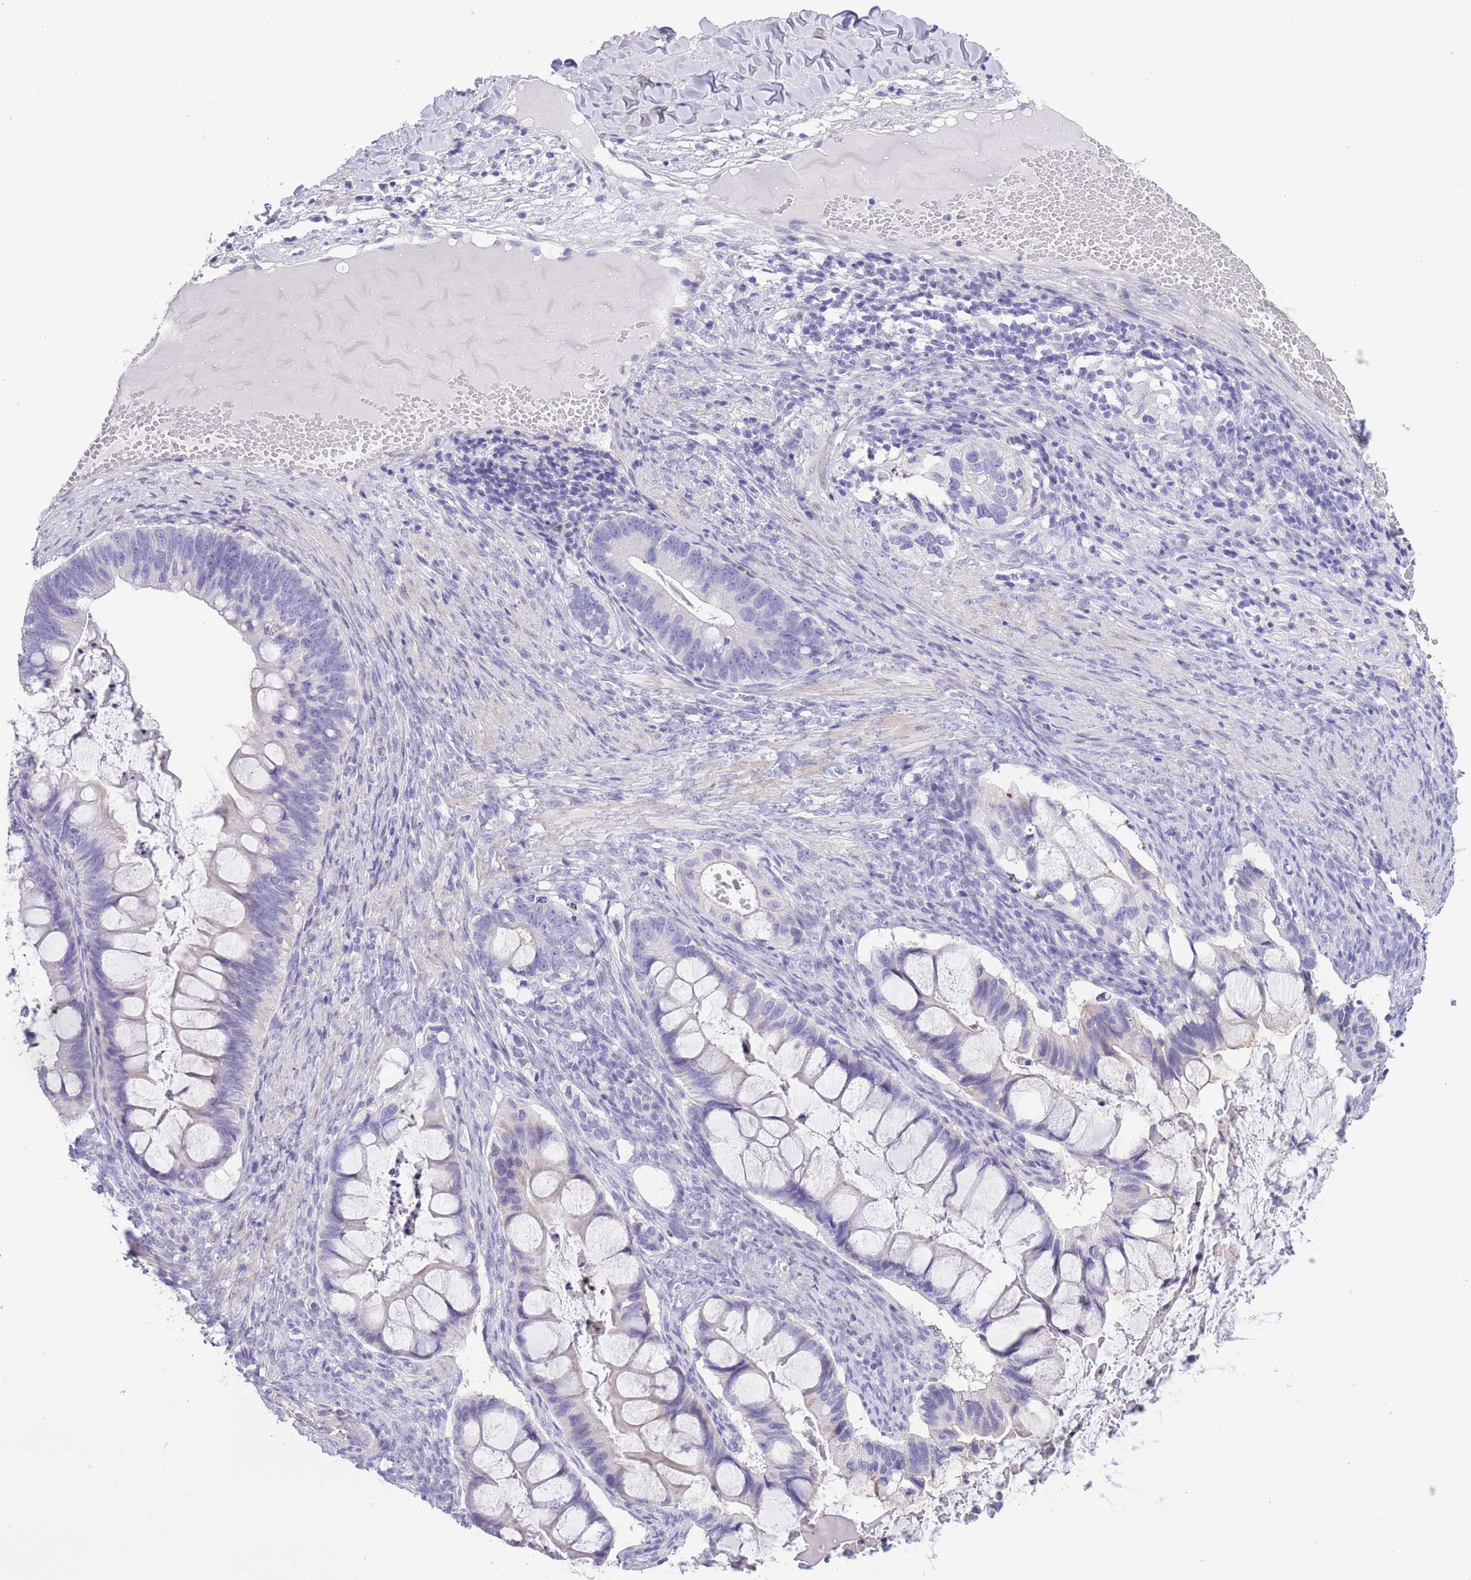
{"staining": {"intensity": "negative", "quantity": "none", "location": "none"}, "tissue": "ovarian cancer", "cell_type": "Tumor cells", "image_type": "cancer", "snomed": [{"axis": "morphology", "description": "Cystadenocarcinoma, mucinous, NOS"}, {"axis": "topography", "description": "Ovary"}], "caption": "This image is of mucinous cystadenocarcinoma (ovarian) stained with immunohistochemistry to label a protein in brown with the nuclei are counter-stained blue. There is no expression in tumor cells. Brightfield microscopy of IHC stained with DAB (3,3'-diaminobenzidine) (brown) and hematoxylin (blue), captured at high magnification.", "gene": "RAI2", "patient": {"sex": "female", "age": 61}}